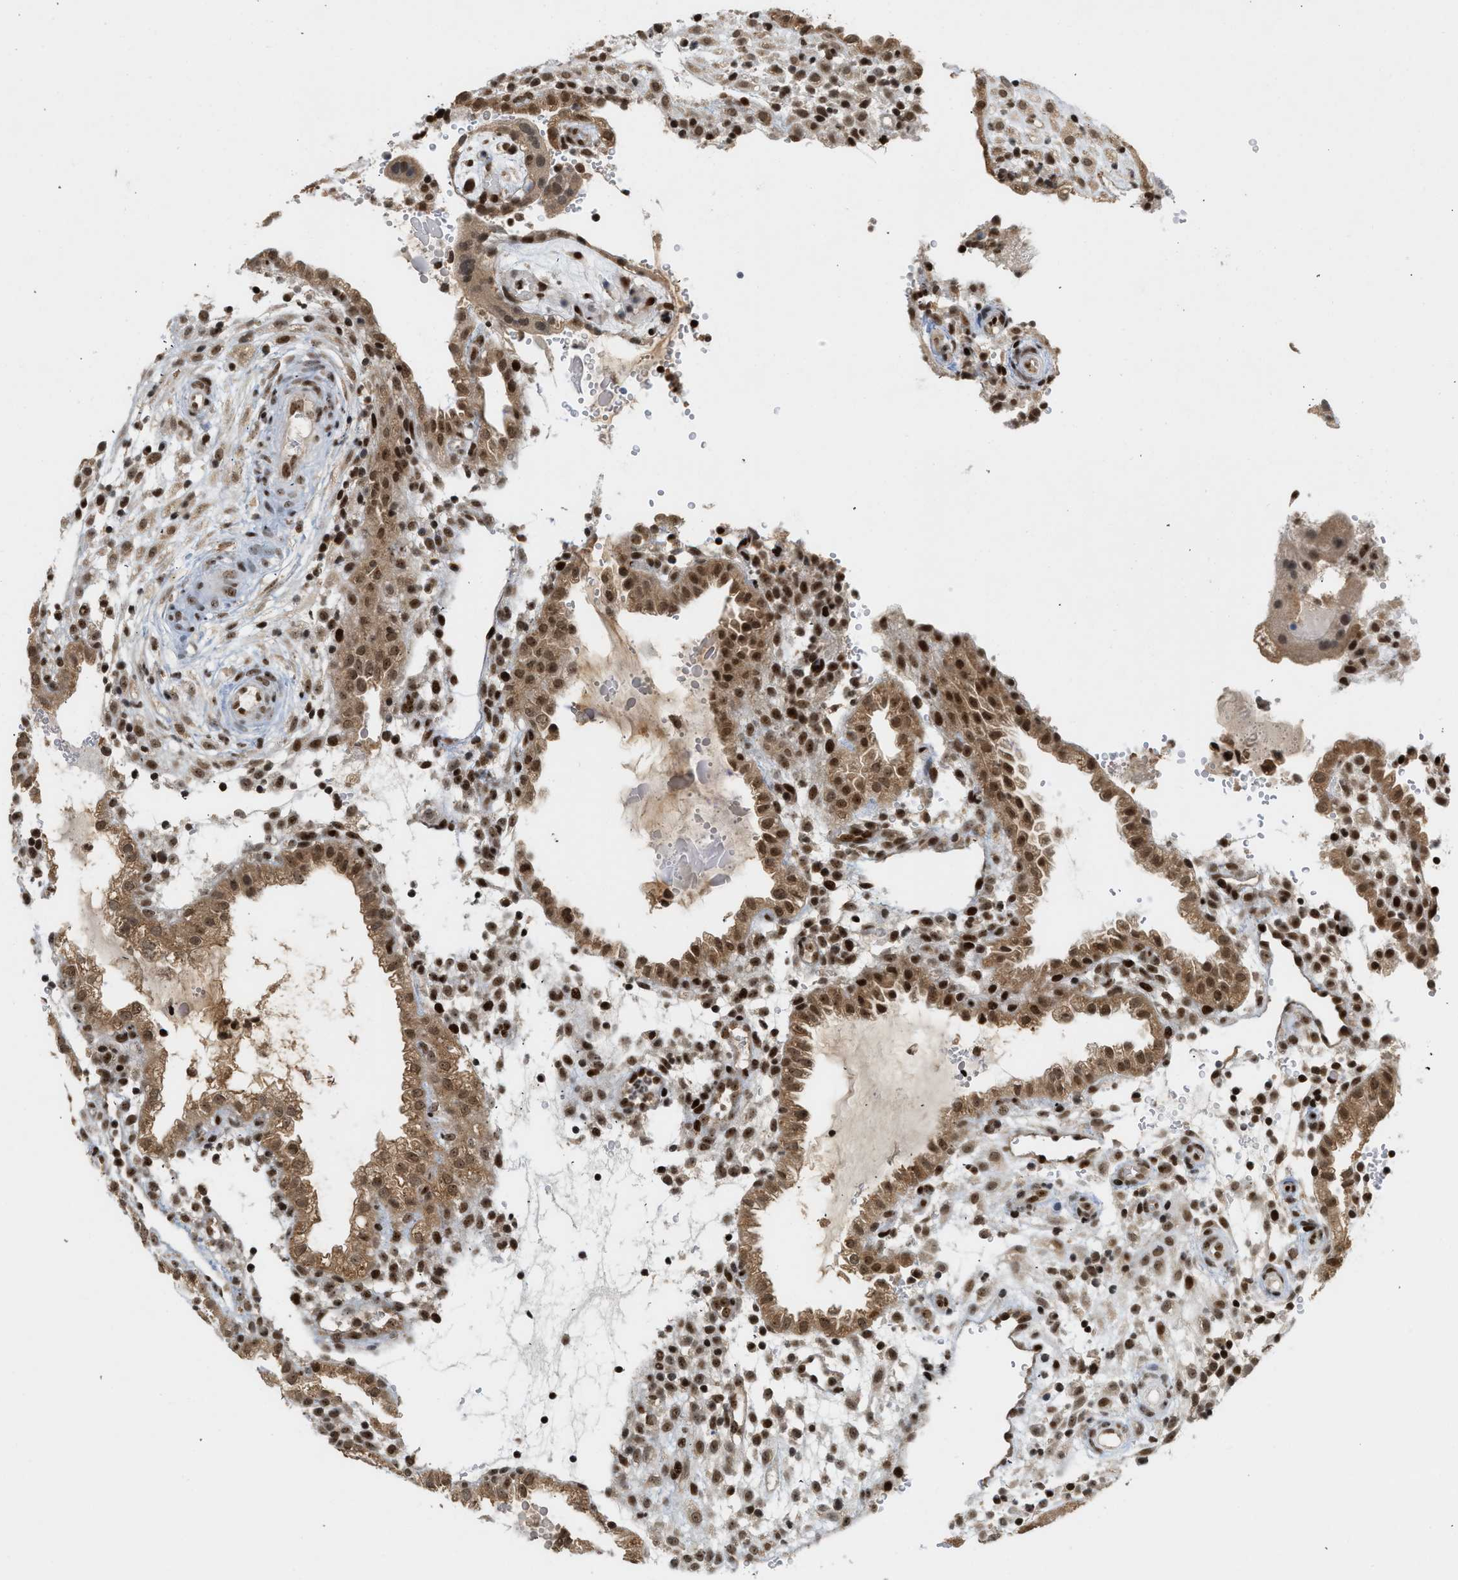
{"staining": {"intensity": "strong", "quantity": ">75%", "location": "nuclear"}, "tissue": "placenta", "cell_type": "Decidual cells", "image_type": "normal", "snomed": [{"axis": "morphology", "description": "Normal tissue, NOS"}, {"axis": "topography", "description": "Placenta"}], "caption": "About >75% of decidual cells in benign human placenta reveal strong nuclear protein expression as visualized by brown immunohistochemical staining.", "gene": "ZNF22", "patient": {"sex": "female", "age": 18}}